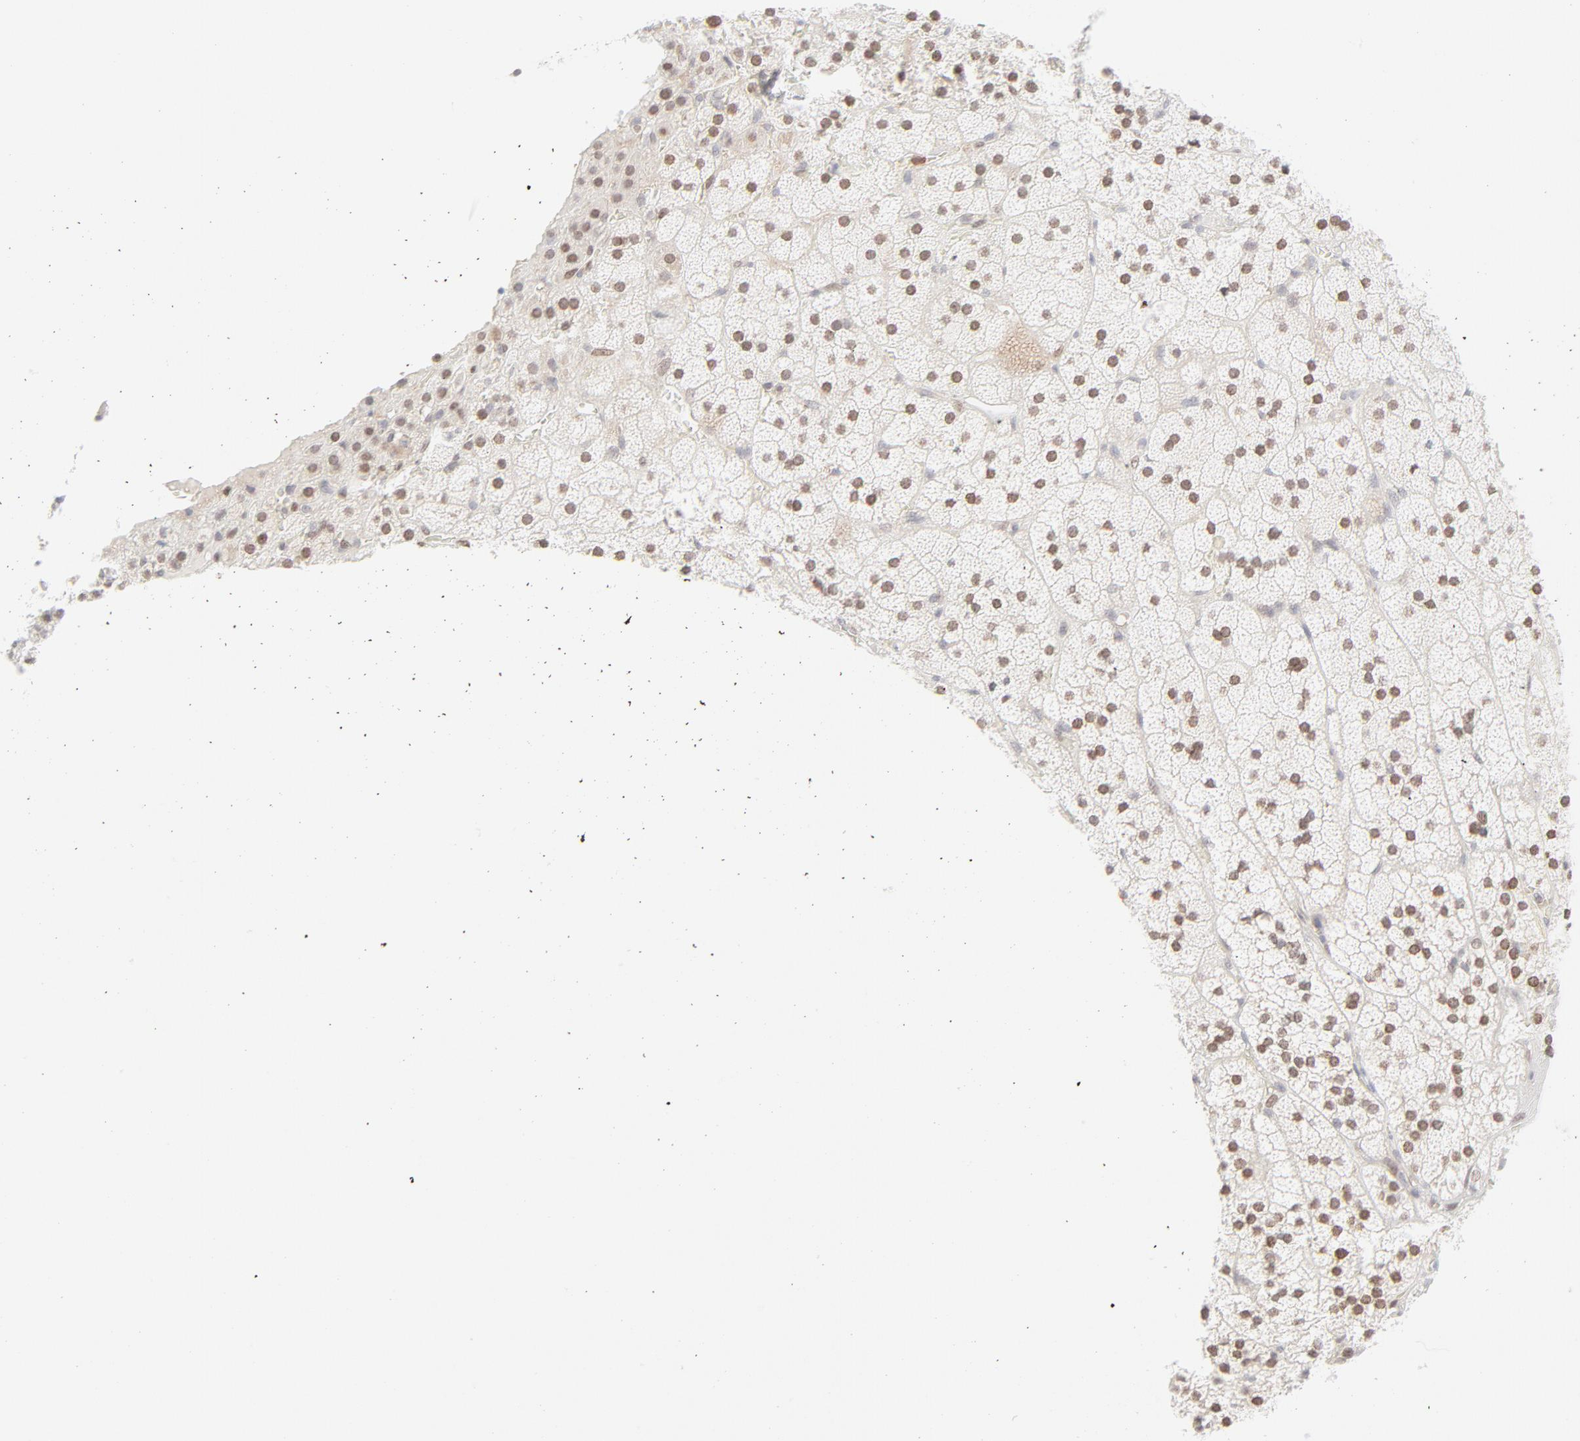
{"staining": {"intensity": "weak", "quantity": "25%-75%", "location": "nuclear"}, "tissue": "adrenal gland", "cell_type": "Glandular cells", "image_type": "normal", "snomed": [{"axis": "morphology", "description": "Normal tissue, NOS"}, {"axis": "topography", "description": "Adrenal gland"}], "caption": "Protein expression analysis of unremarkable adrenal gland exhibits weak nuclear staining in approximately 25%-75% of glandular cells. The staining was performed using DAB (3,3'-diaminobenzidine) to visualize the protein expression in brown, while the nuclei were stained in blue with hematoxylin (Magnification: 20x).", "gene": "PRKCB", "patient": {"sex": "male", "age": 35}}